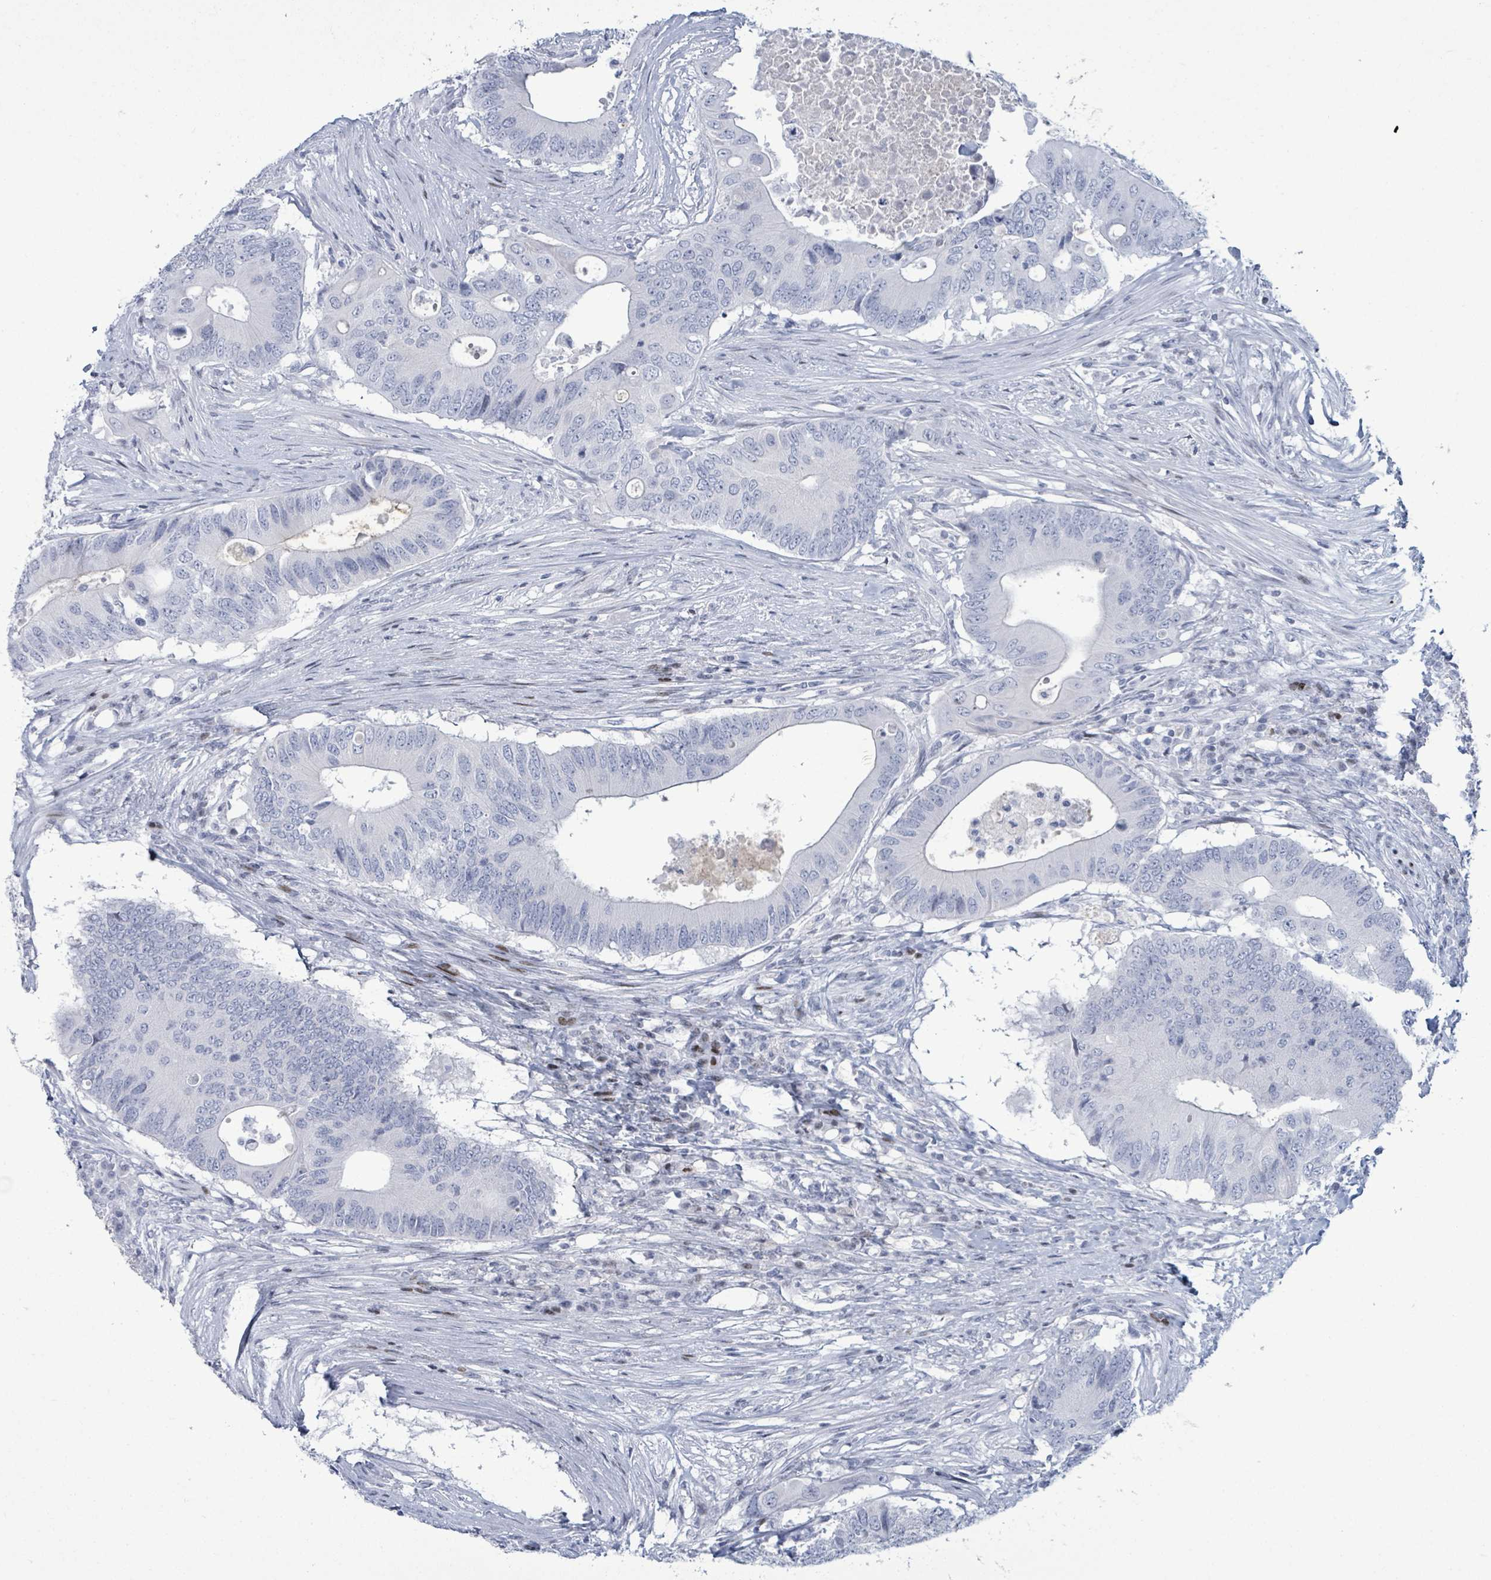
{"staining": {"intensity": "negative", "quantity": "none", "location": "none"}, "tissue": "colorectal cancer", "cell_type": "Tumor cells", "image_type": "cancer", "snomed": [{"axis": "morphology", "description": "Adenocarcinoma, NOS"}, {"axis": "topography", "description": "Colon"}], "caption": "A high-resolution photomicrograph shows immunohistochemistry (IHC) staining of adenocarcinoma (colorectal), which demonstrates no significant expression in tumor cells.", "gene": "MALL", "patient": {"sex": "male", "age": 71}}